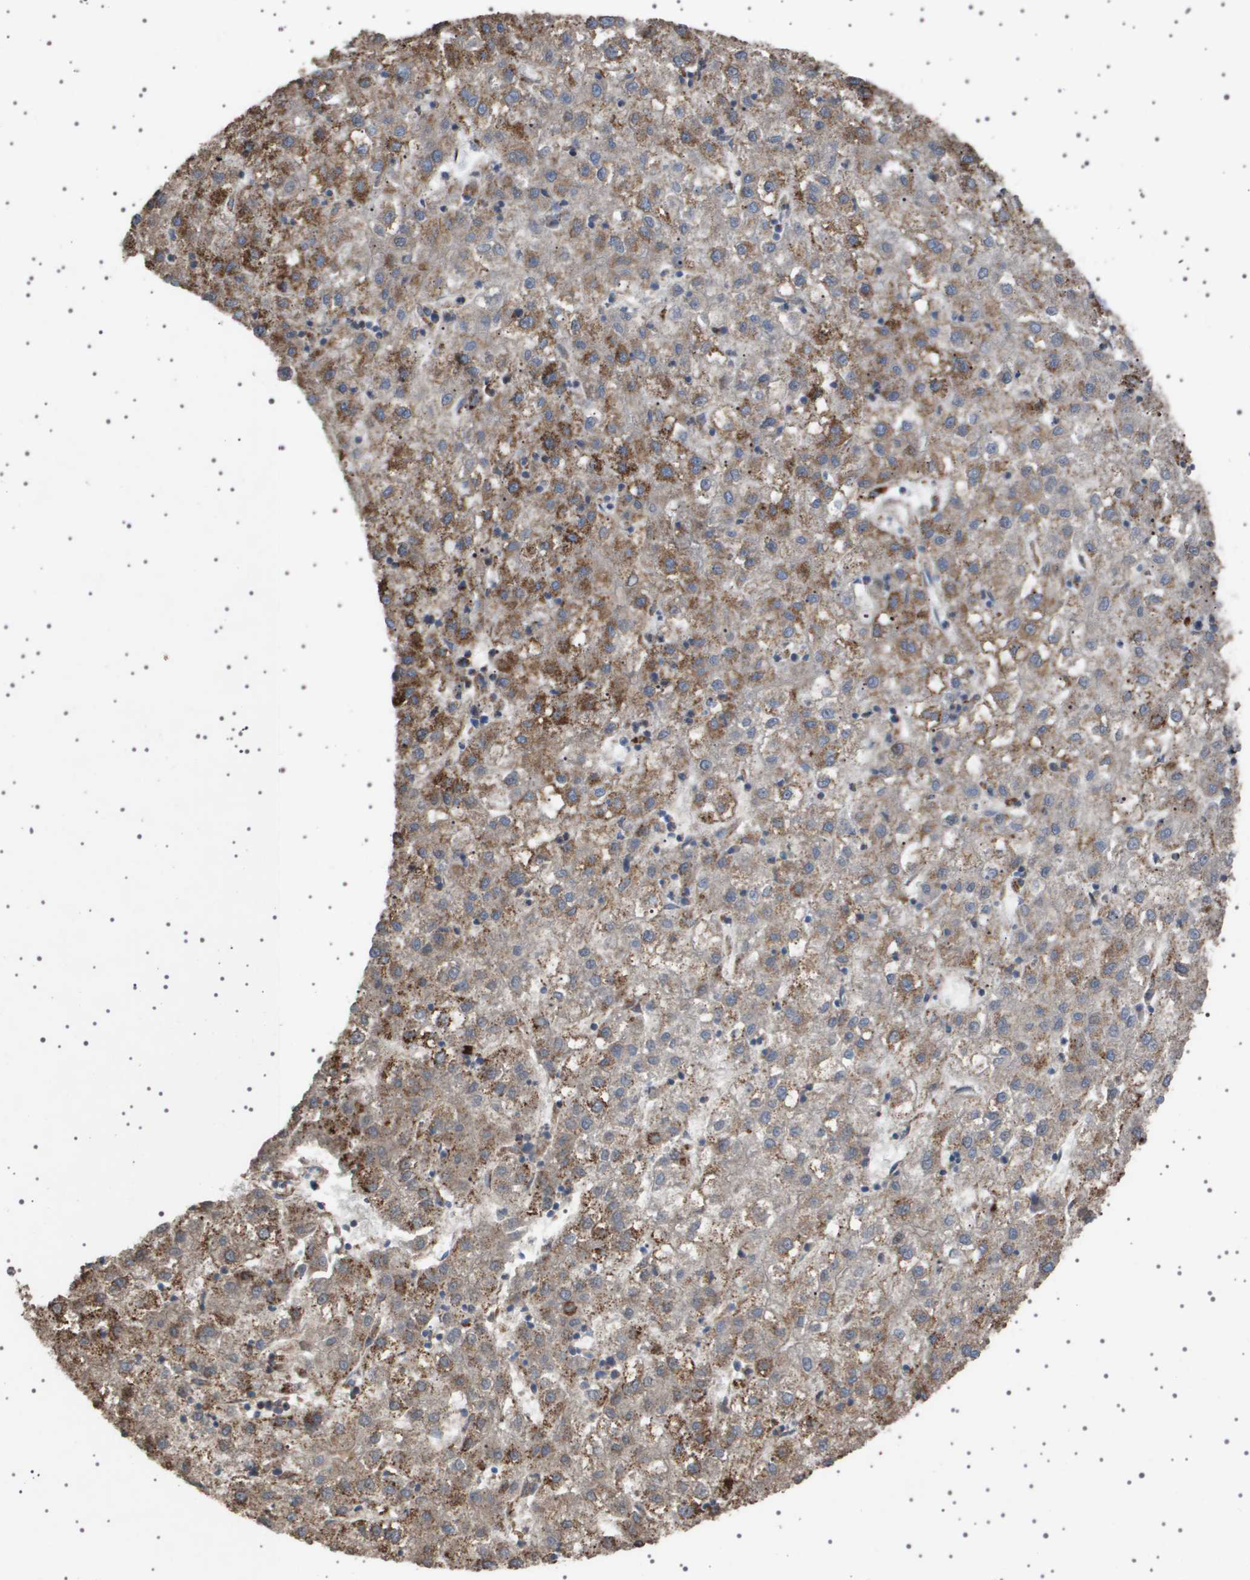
{"staining": {"intensity": "moderate", "quantity": "25%-75%", "location": "cytoplasmic/membranous"}, "tissue": "liver cancer", "cell_type": "Tumor cells", "image_type": "cancer", "snomed": [{"axis": "morphology", "description": "Carcinoma, Hepatocellular, NOS"}, {"axis": "topography", "description": "Liver"}], "caption": "Human liver hepatocellular carcinoma stained for a protein (brown) demonstrates moderate cytoplasmic/membranous positive expression in approximately 25%-75% of tumor cells.", "gene": "UBXN8", "patient": {"sex": "male", "age": 72}}